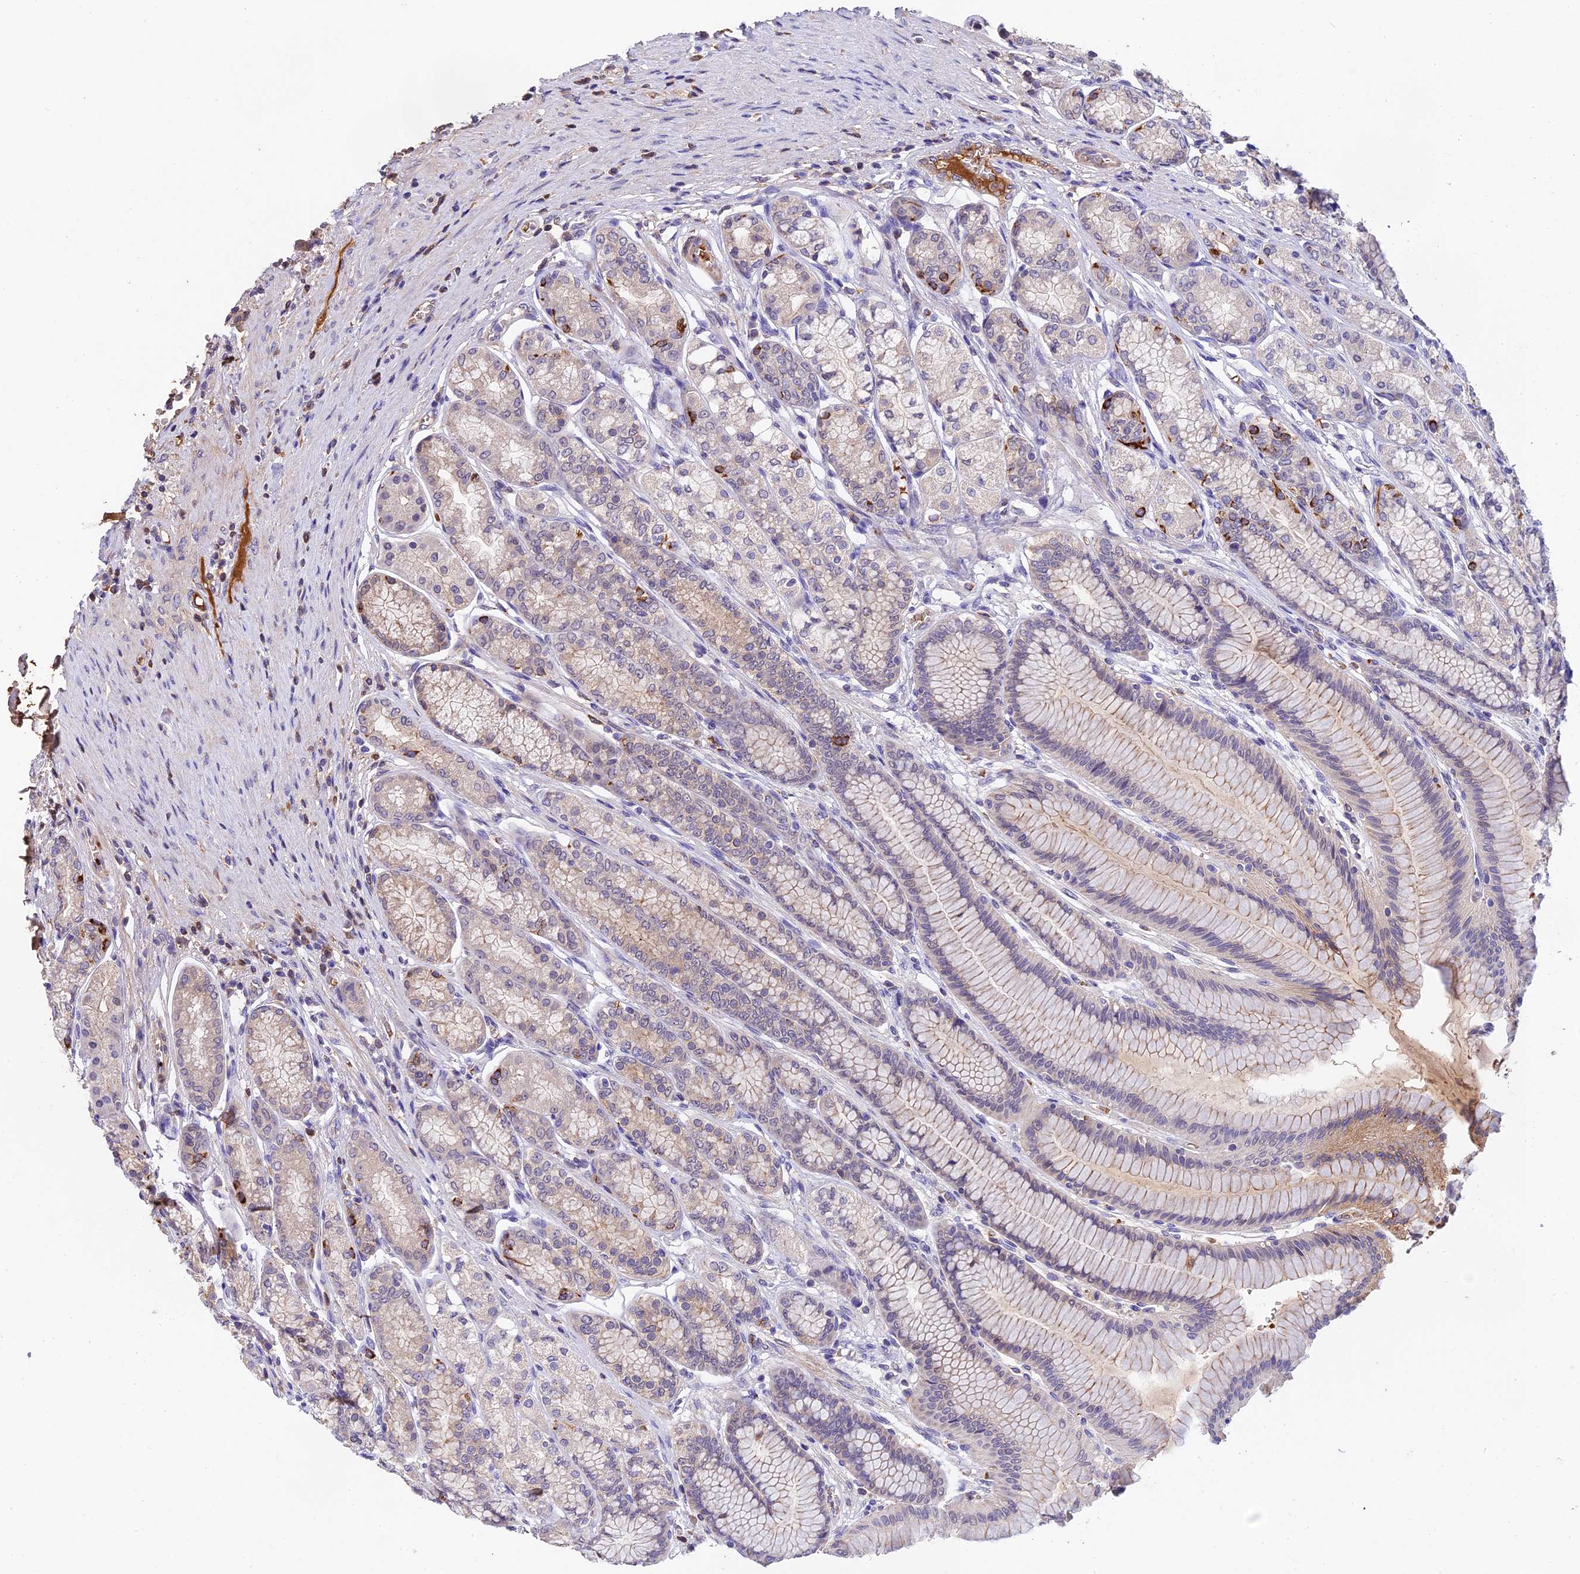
{"staining": {"intensity": "moderate", "quantity": "<25%", "location": "cytoplasmic/membranous"}, "tissue": "stomach", "cell_type": "Glandular cells", "image_type": "normal", "snomed": [{"axis": "morphology", "description": "Normal tissue, NOS"}, {"axis": "morphology", "description": "Adenocarcinoma, NOS"}, {"axis": "morphology", "description": "Adenocarcinoma, High grade"}, {"axis": "topography", "description": "Stomach, upper"}, {"axis": "topography", "description": "Stomach"}], "caption": "Glandular cells demonstrate low levels of moderate cytoplasmic/membranous staining in about <25% of cells in unremarkable human stomach.", "gene": "PHAF1", "patient": {"sex": "female", "age": 65}}